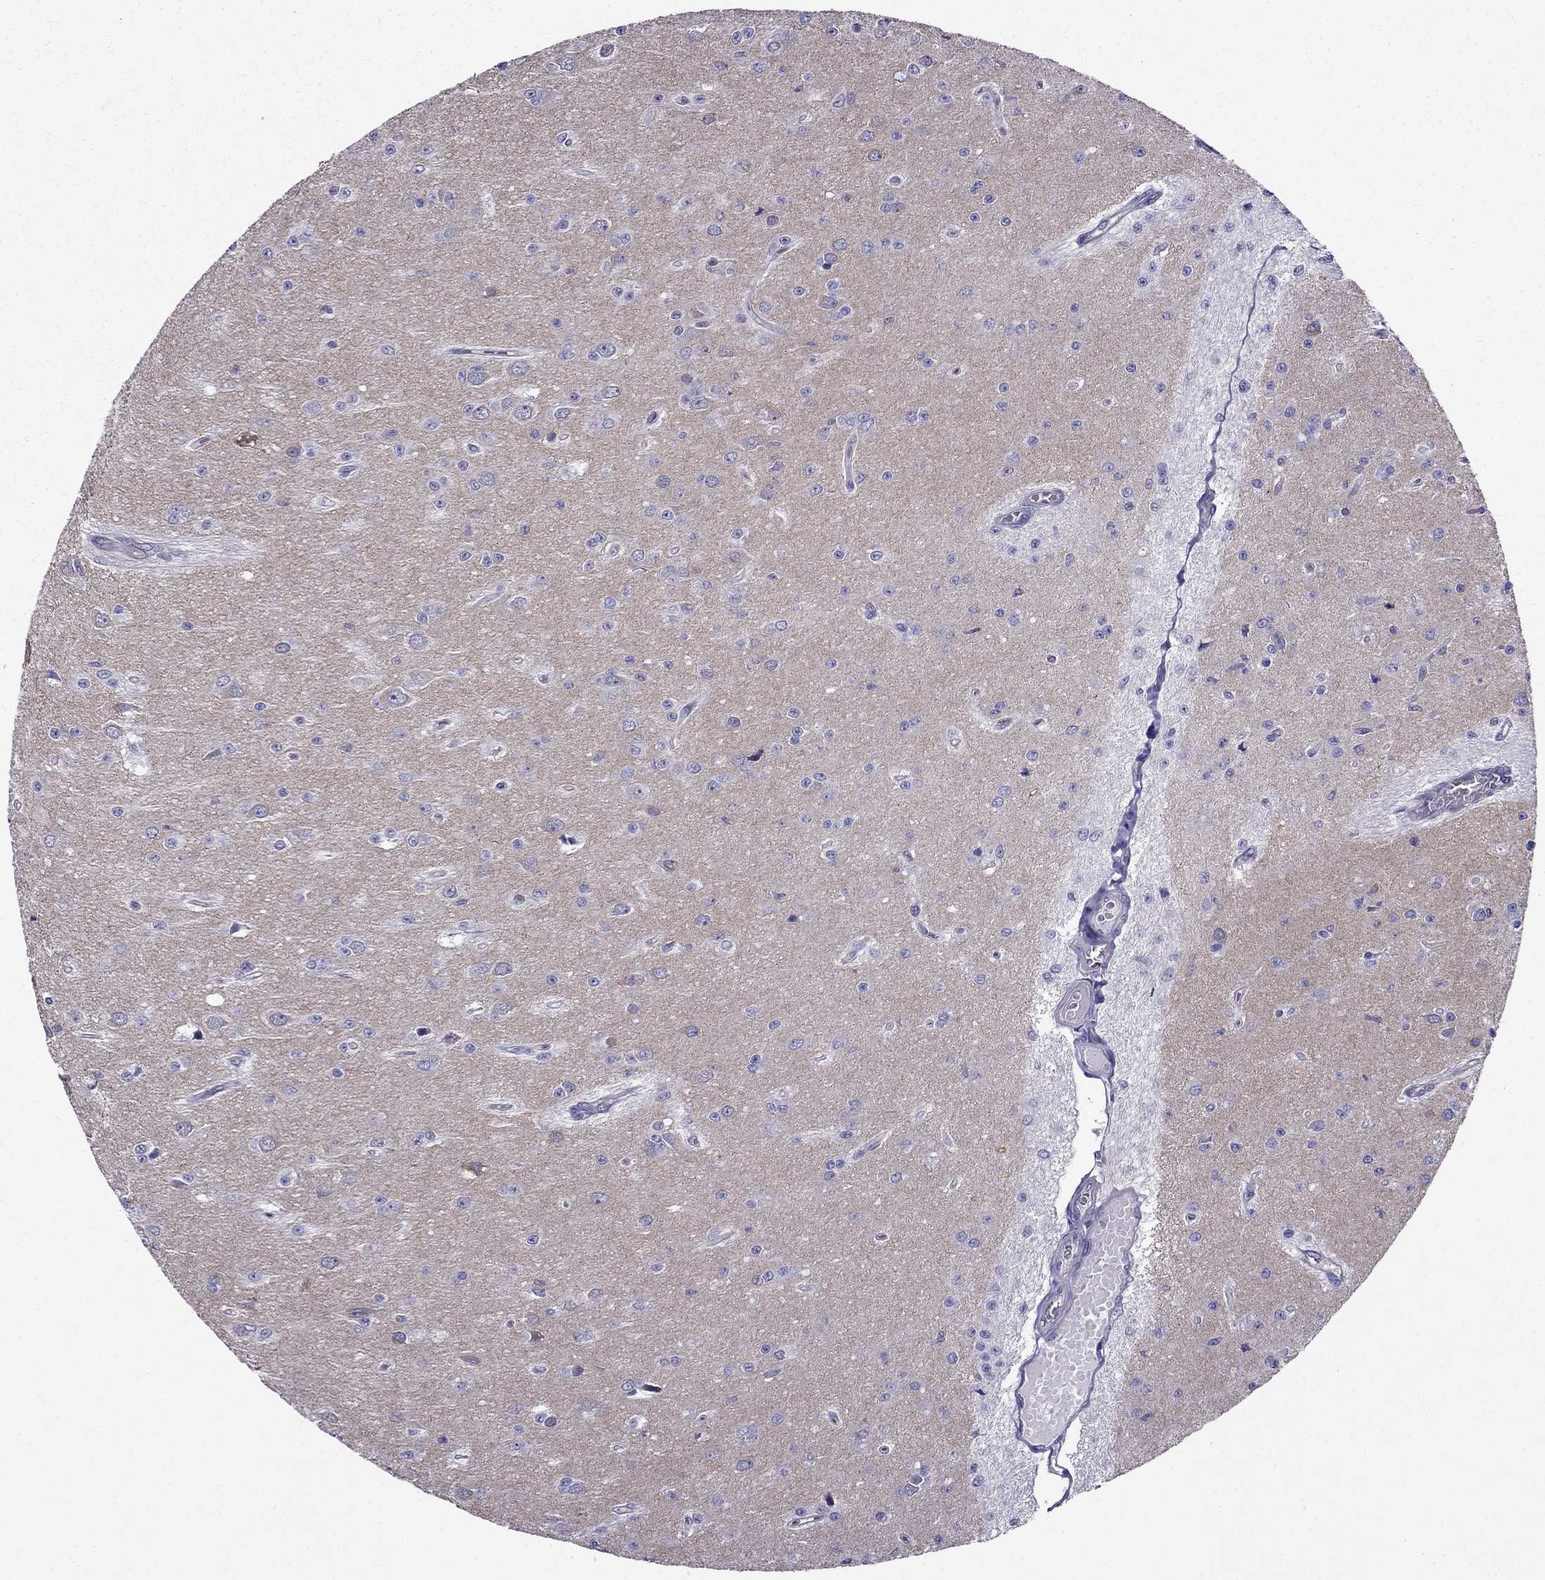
{"staining": {"intensity": "negative", "quantity": "none", "location": "none"}, "tissue": "glioma", "cell_type": "Tumor cells", "image_type": "cancer", "snomed": [{"axis": "morphology", "description": "Glioma, malignant, Low grade"}, {"axis": "topography", "description": "Brain"}], "caption": "Malignant glioma (low-grade) was stained to show a protein in brown. There is no significant staining in tumor cells.", "gene": "AAK1", "patient": {"sex": "female", "age": 45}}